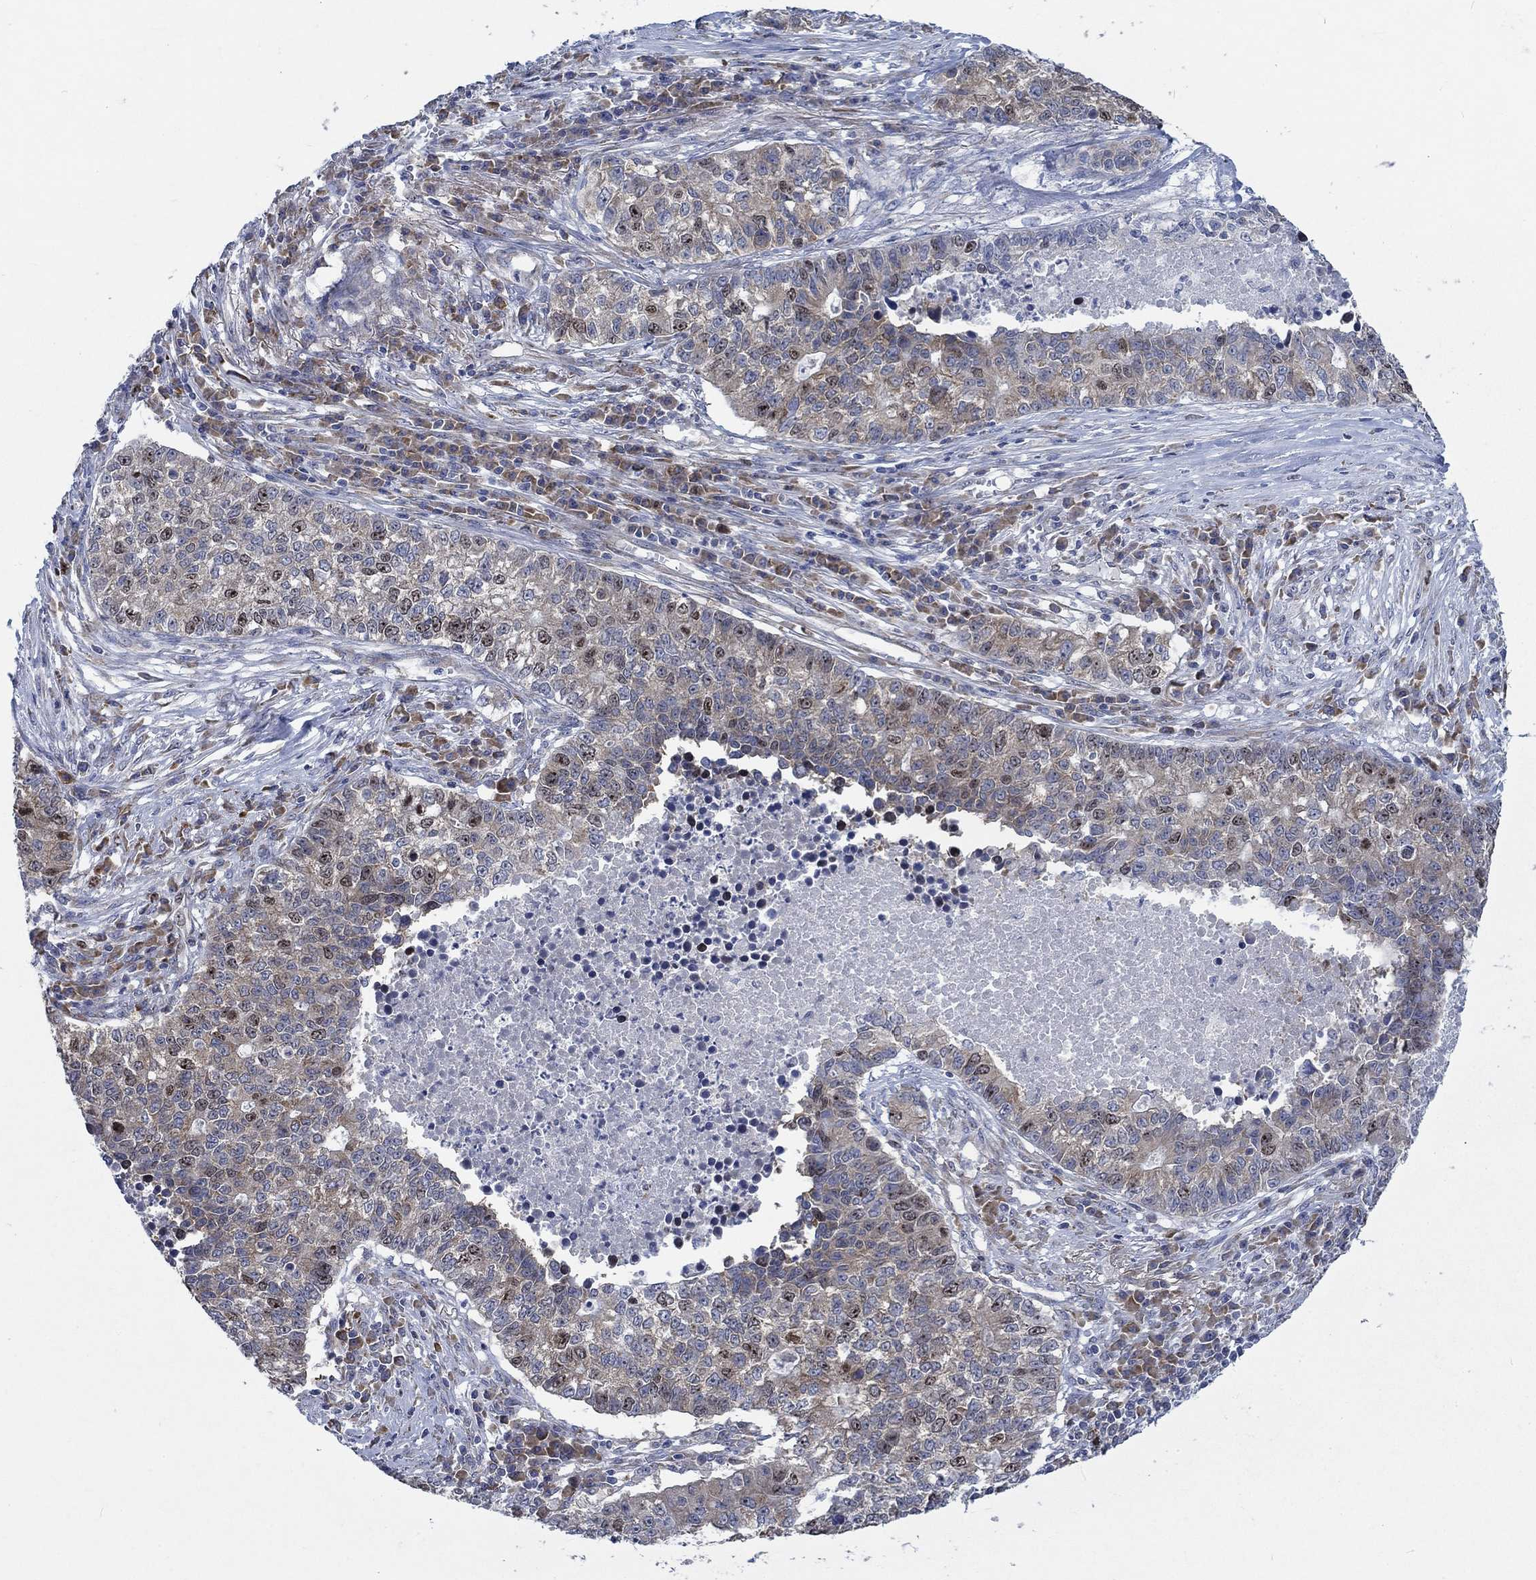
{"staining": {"intensity": "weak", "quantity": "<25%", "location": "cytoplasmic/membranous,nuclear"}, "tissue": "lung cancer", "cell_type": "Tumor cells", "image_type": "cancer", "snomed": [{"axis": "morphology", "description": "Adenocarcinoma, NOS"}, {"axis": "topography", "description": "Lung"}], "caption": "Lung cancer stained for a protein using IHC shows no staining tumor cells.", "gene": "MMP24", "patient": {"sex": "male", "age": 57}}